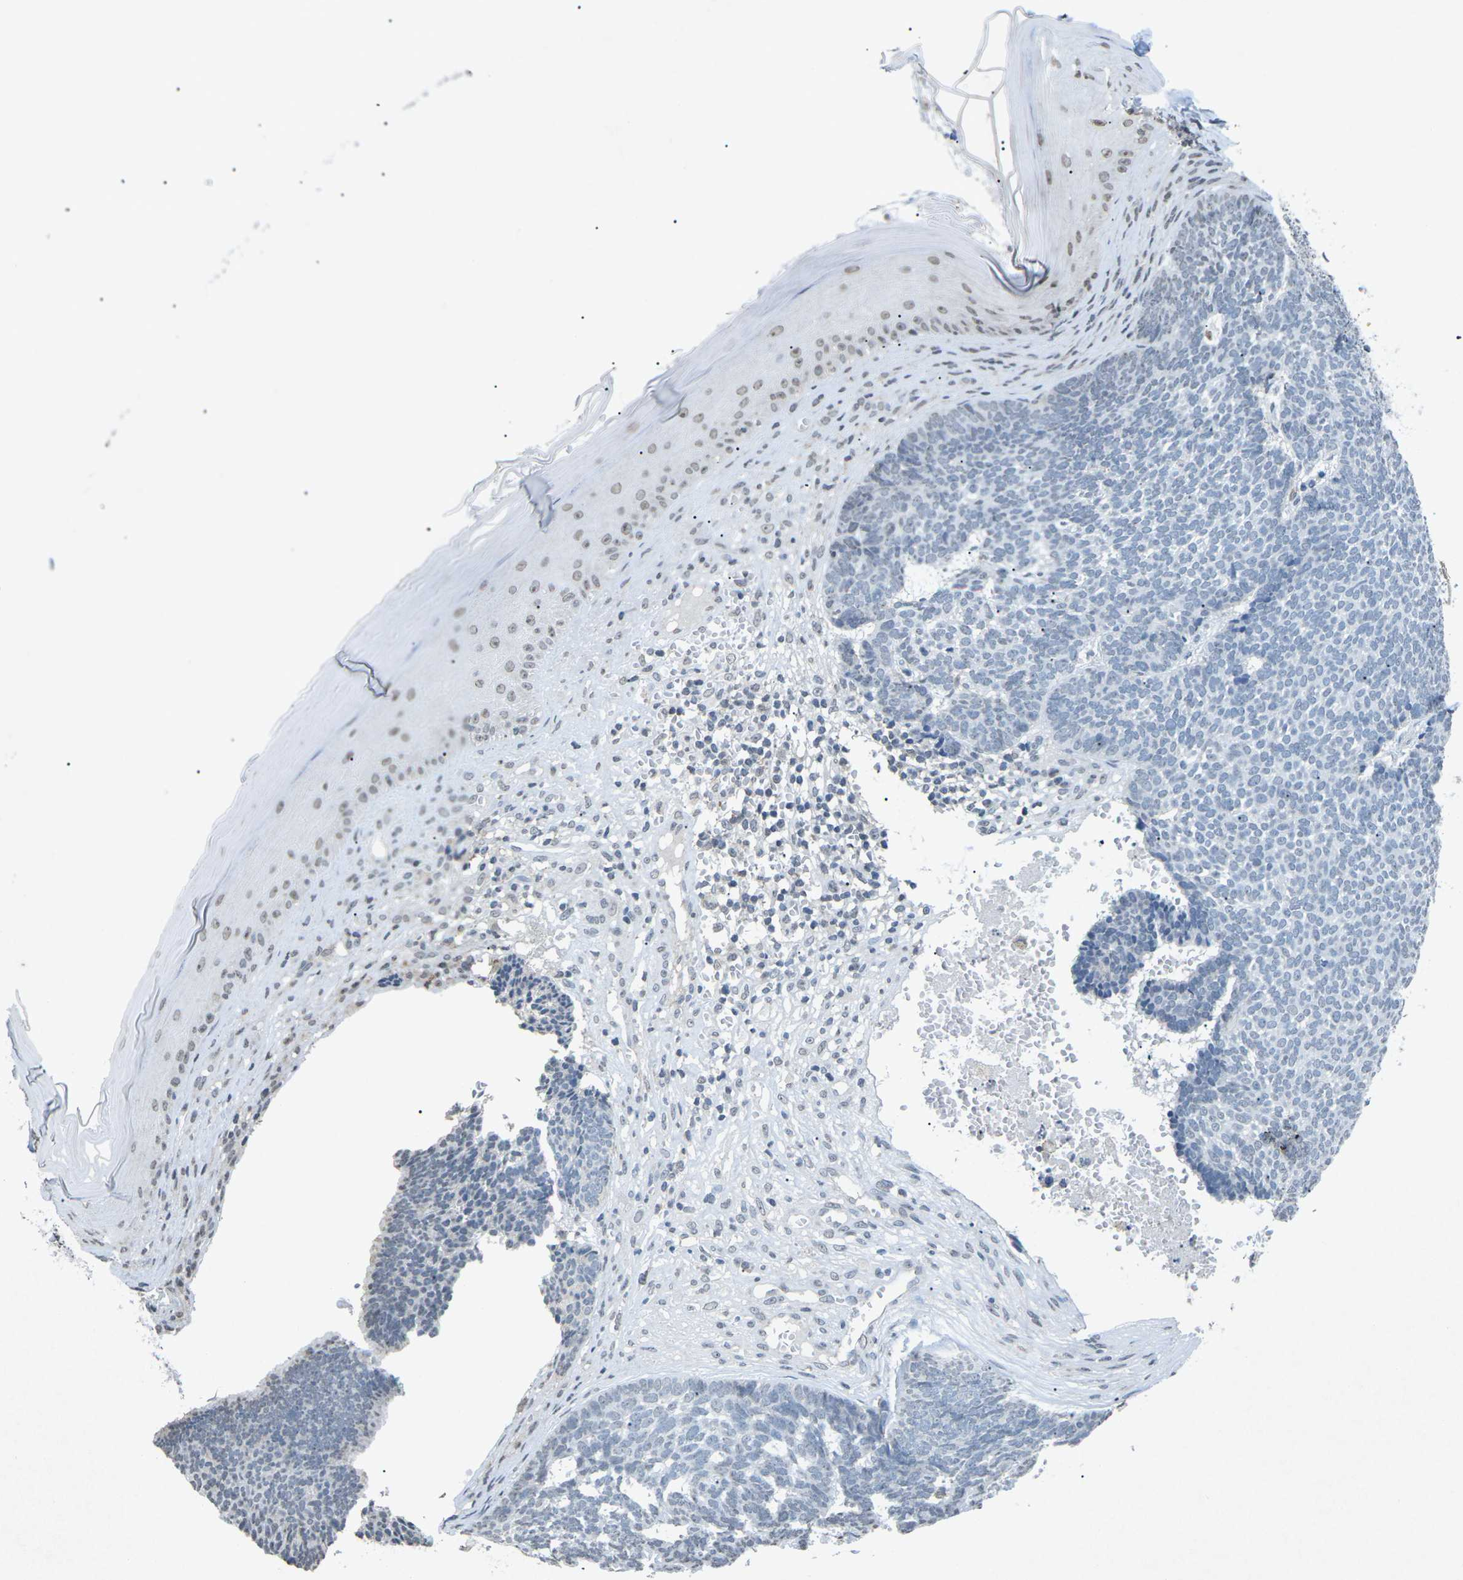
{"staining": {"intensity": "negative", "quantity": "none", "location": "none"}, "tissue": "skin cancer", "cell_type": "Tumor cells", "image_type": "cancer", "snomed": [{"axis": "morphology", "description": "Basal cell carcinoma"}, {"axis": "topography", "description": "Skin"}], "caption": "The micrograph displays no significant expression in tumor cells of skin cancer (basal cell carcinoma).", "gene": "TFR2", "patient": {"sex": "male", "age": 84}}